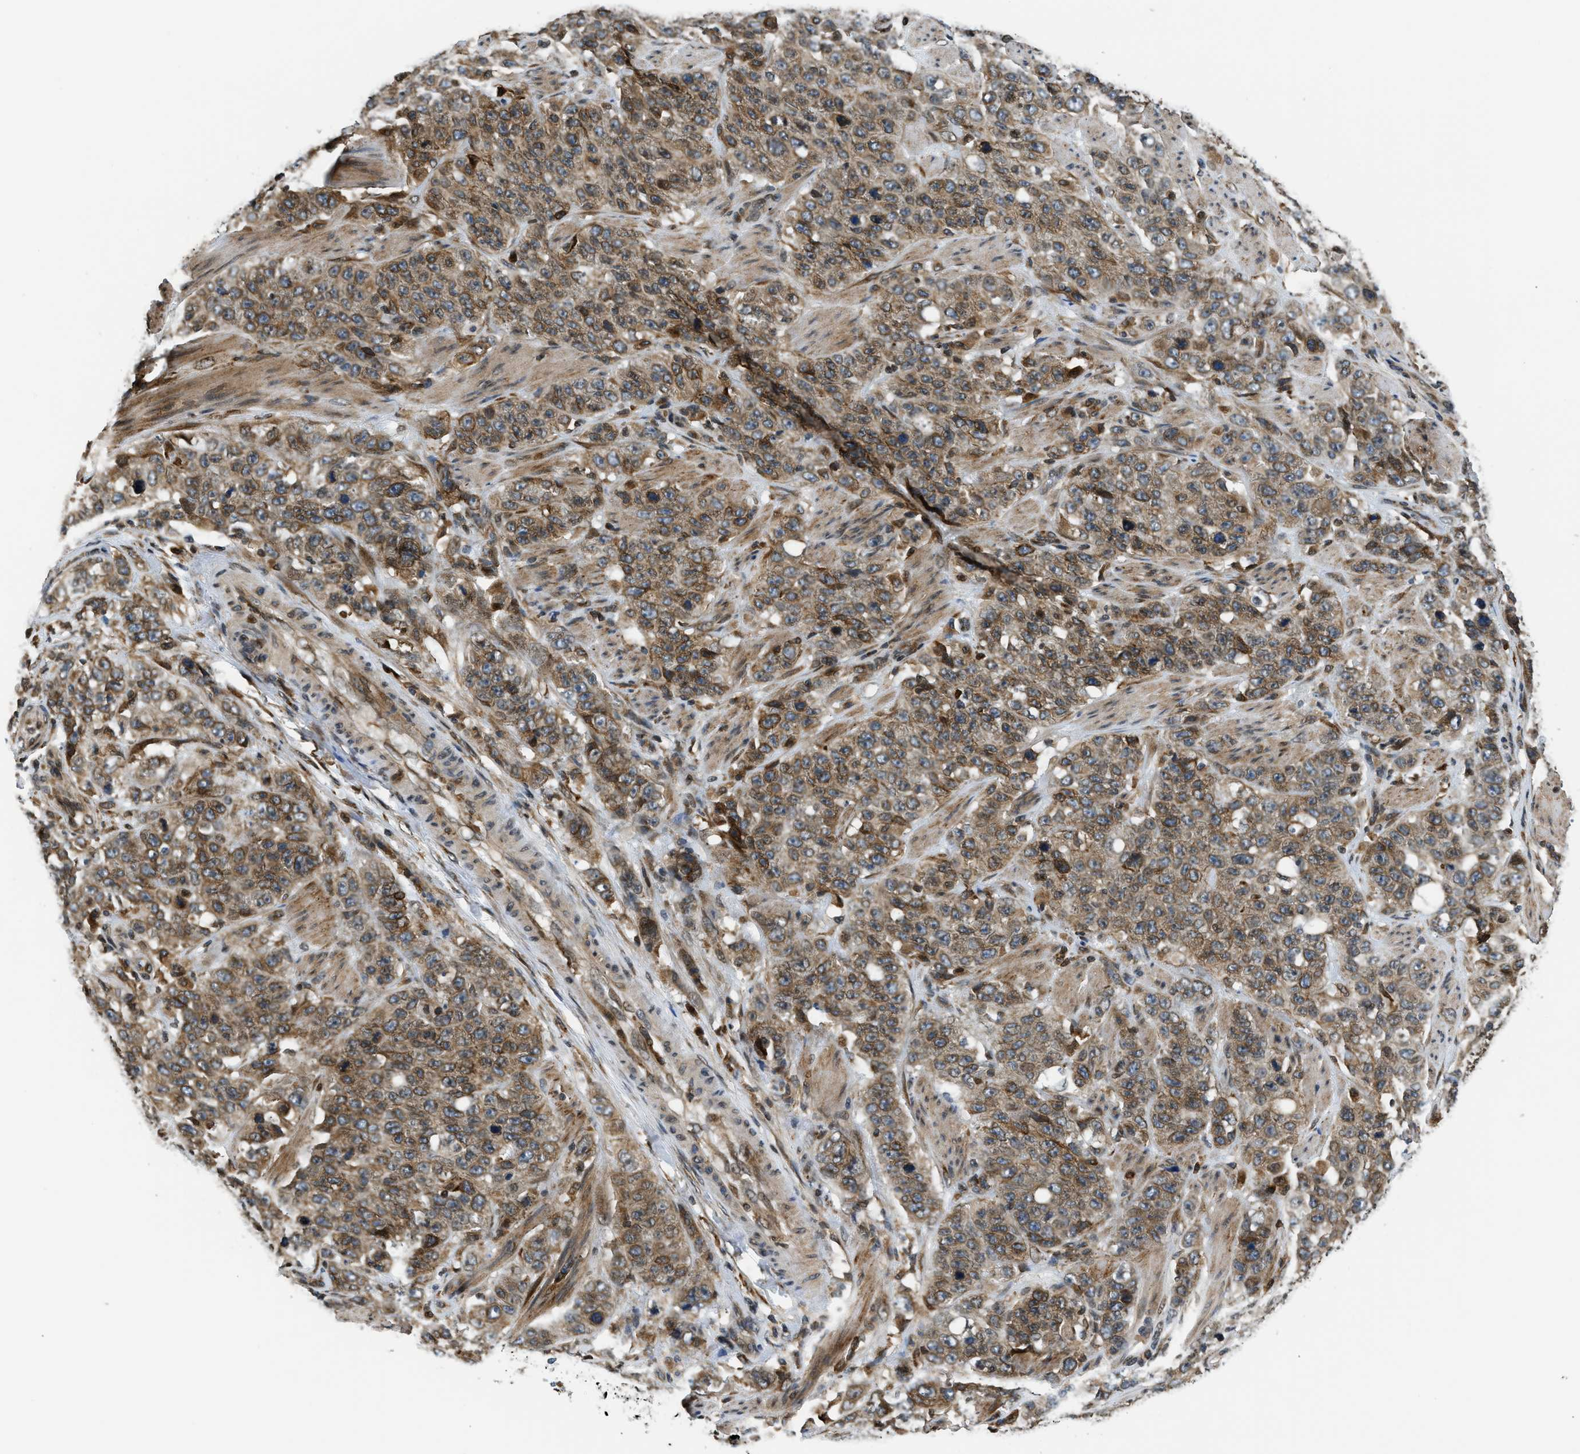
{"staining": {"intensity": "moderate", "quantity": ">75%", "location": "cytoplasmic/membranous"}, "tissue": "stomach cancer", "cell_type": "Tumor cells", "image_type": "cancer", "snomed": [{"axis": "morphology", "description": "Adenocarcinoma, NOS"}, {"axis": "topography", "description": "Stomach"}], "caption": "A medium amount of moderate cytoplasmic/membranous staining is identified in approximately >75% of tumor cells in stomach cancer tissue. The staining was performed using DAB to visualize the protein expression in brown, while the nuclei were stained in blue with hematoxylin (Magnification: 20x).", "gene": "RETREG3", "patient": {"sex": "male", "age": 48}}